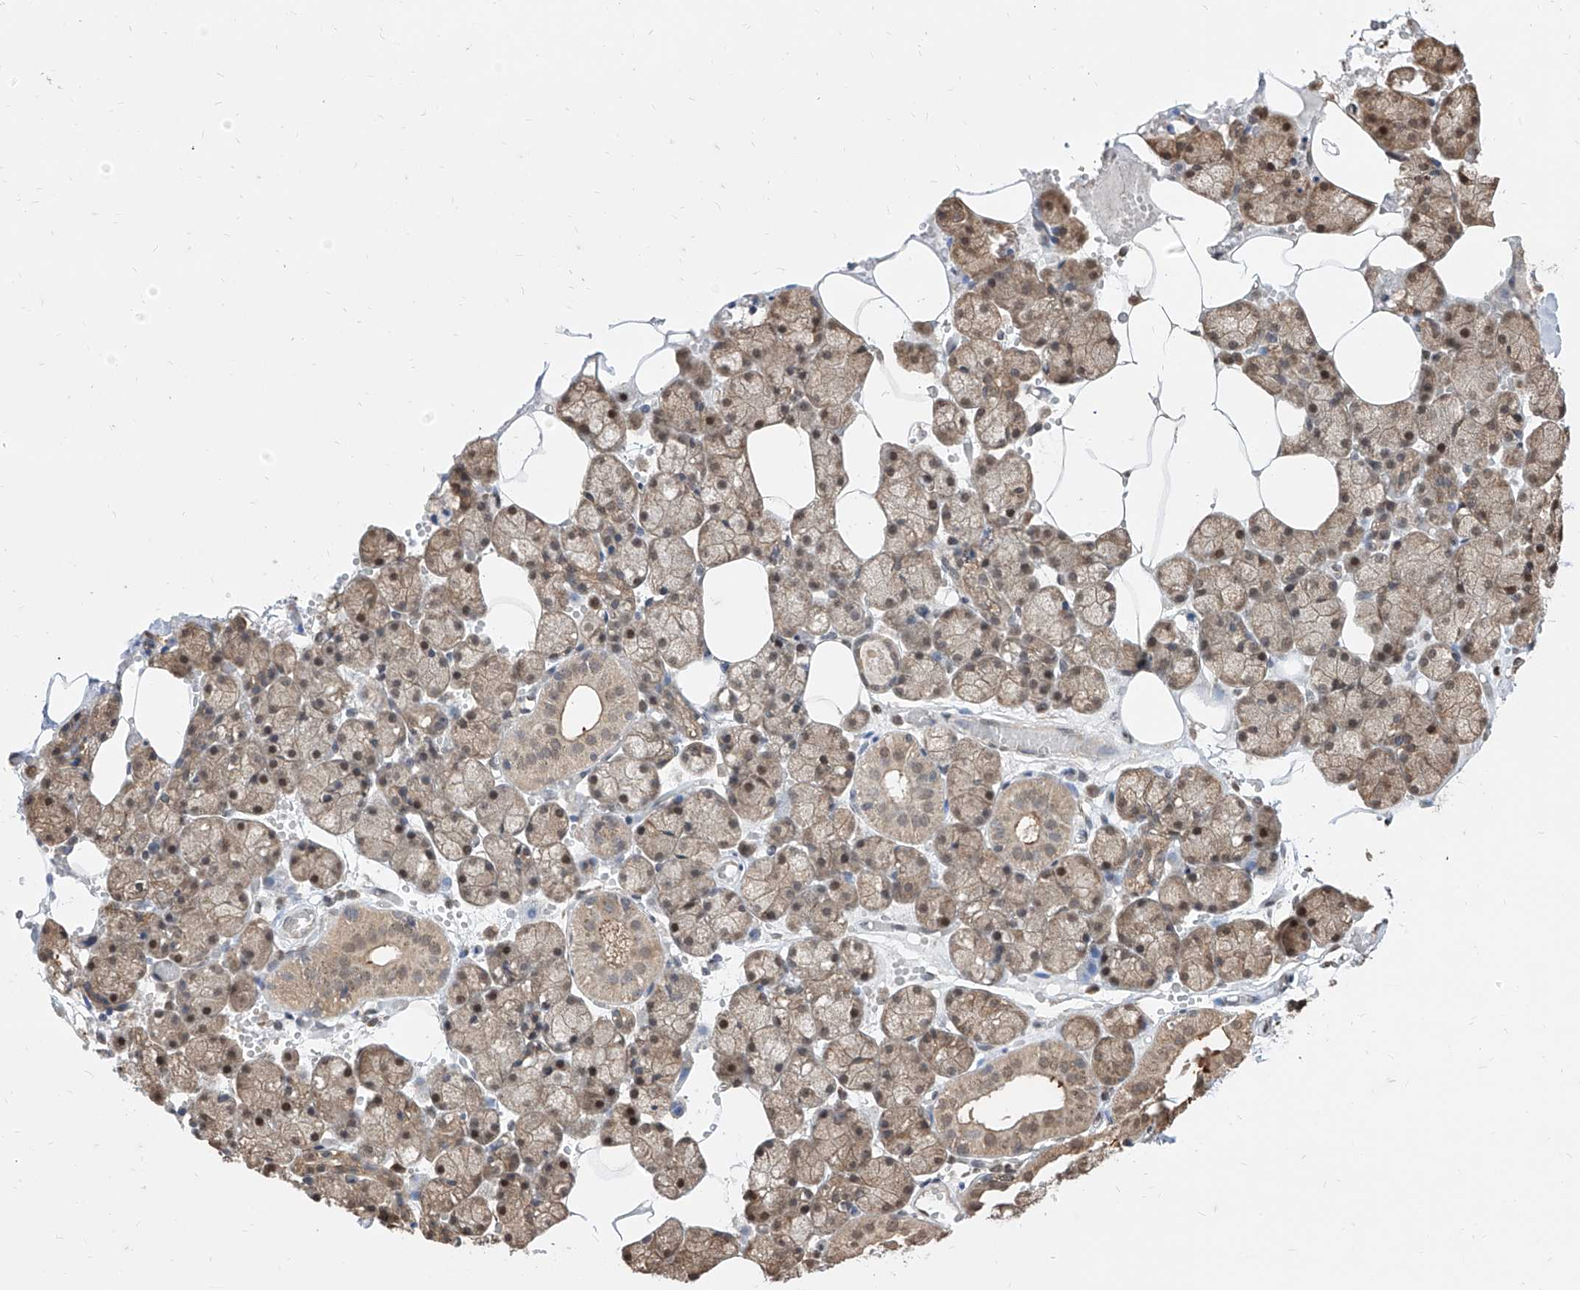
{"staining": {"intensity": "moderate", "quantity": "25%-75%", "location": "nuclear"}, "tissue": "salivary gland", "cell_type": "Glandular cells", "image_type": "normal", "snomed": [{"axis": "morphology", "description": "Normal tissue, NOS"}, {"axis": "topography", "description": "Salivary gland"}], "caption": "Brown immunohistochemical staining in unremarkable human salivary gland shows moderate nuclear staining in approximately 25%-75% of glandular cells. (IHC, brightfield microscopy, high magnification).", "gene": "C8orf82", "patient": {"sex": "male", "age": 62}}